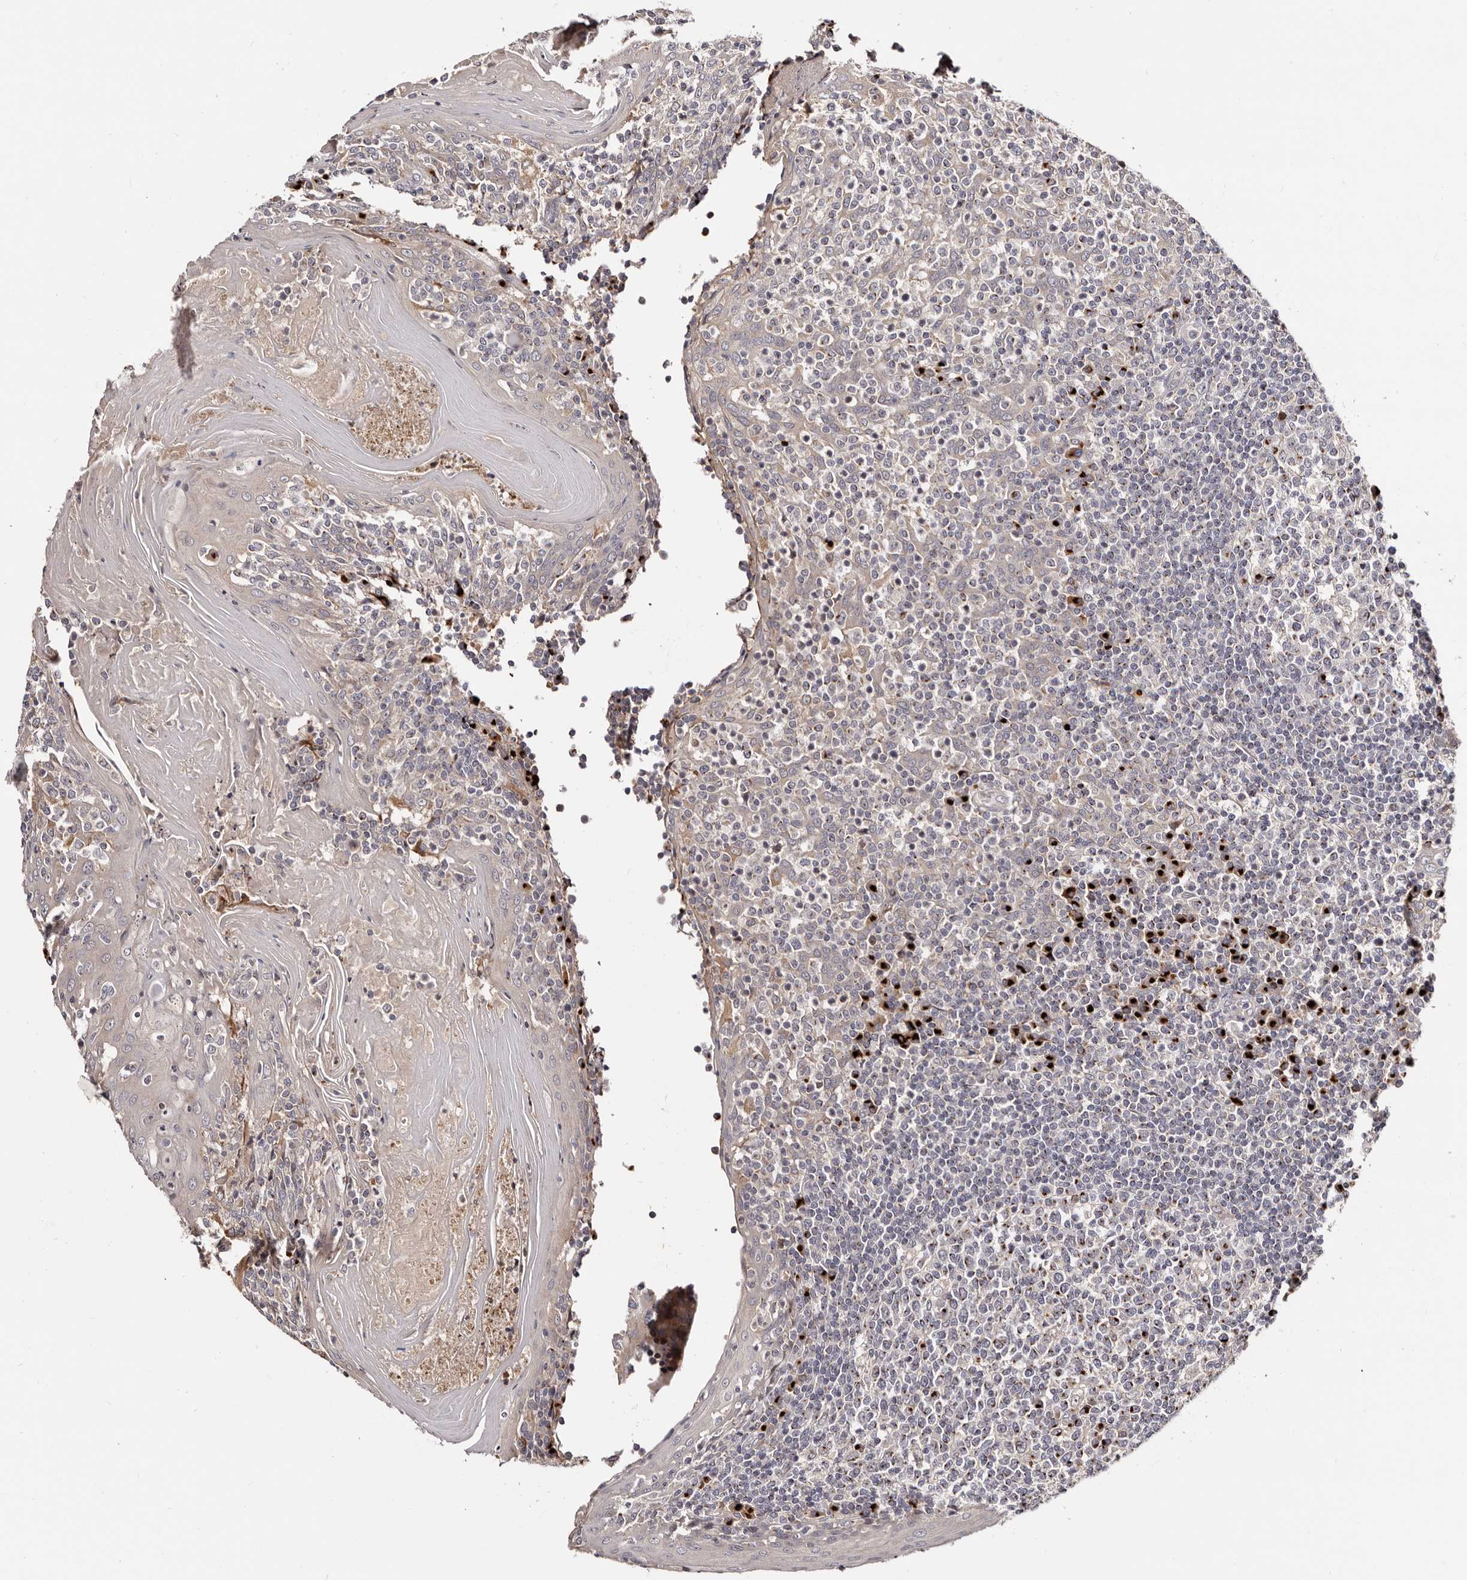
{"staining": {"intensity": "strong", "quantity": "<25%", "location": "cytoplasmic/membranous"}, "tissue": "tonsil", "cell_type": "Germinal center cells", "image_type": "normal", "snomed": [{"axis": "morphology", "description": "Normal tissue, NOS"}, {"axis": "topography", "description": "Tonsil"}], "caption": "Unremarkable tonsil shows strong cytoplasmic/membranous staining in about <25% of germinal center cells, visualized by immunohistochemistry.", "gene": "DACT2", "patient": {"sex": "female", "age": 19}}